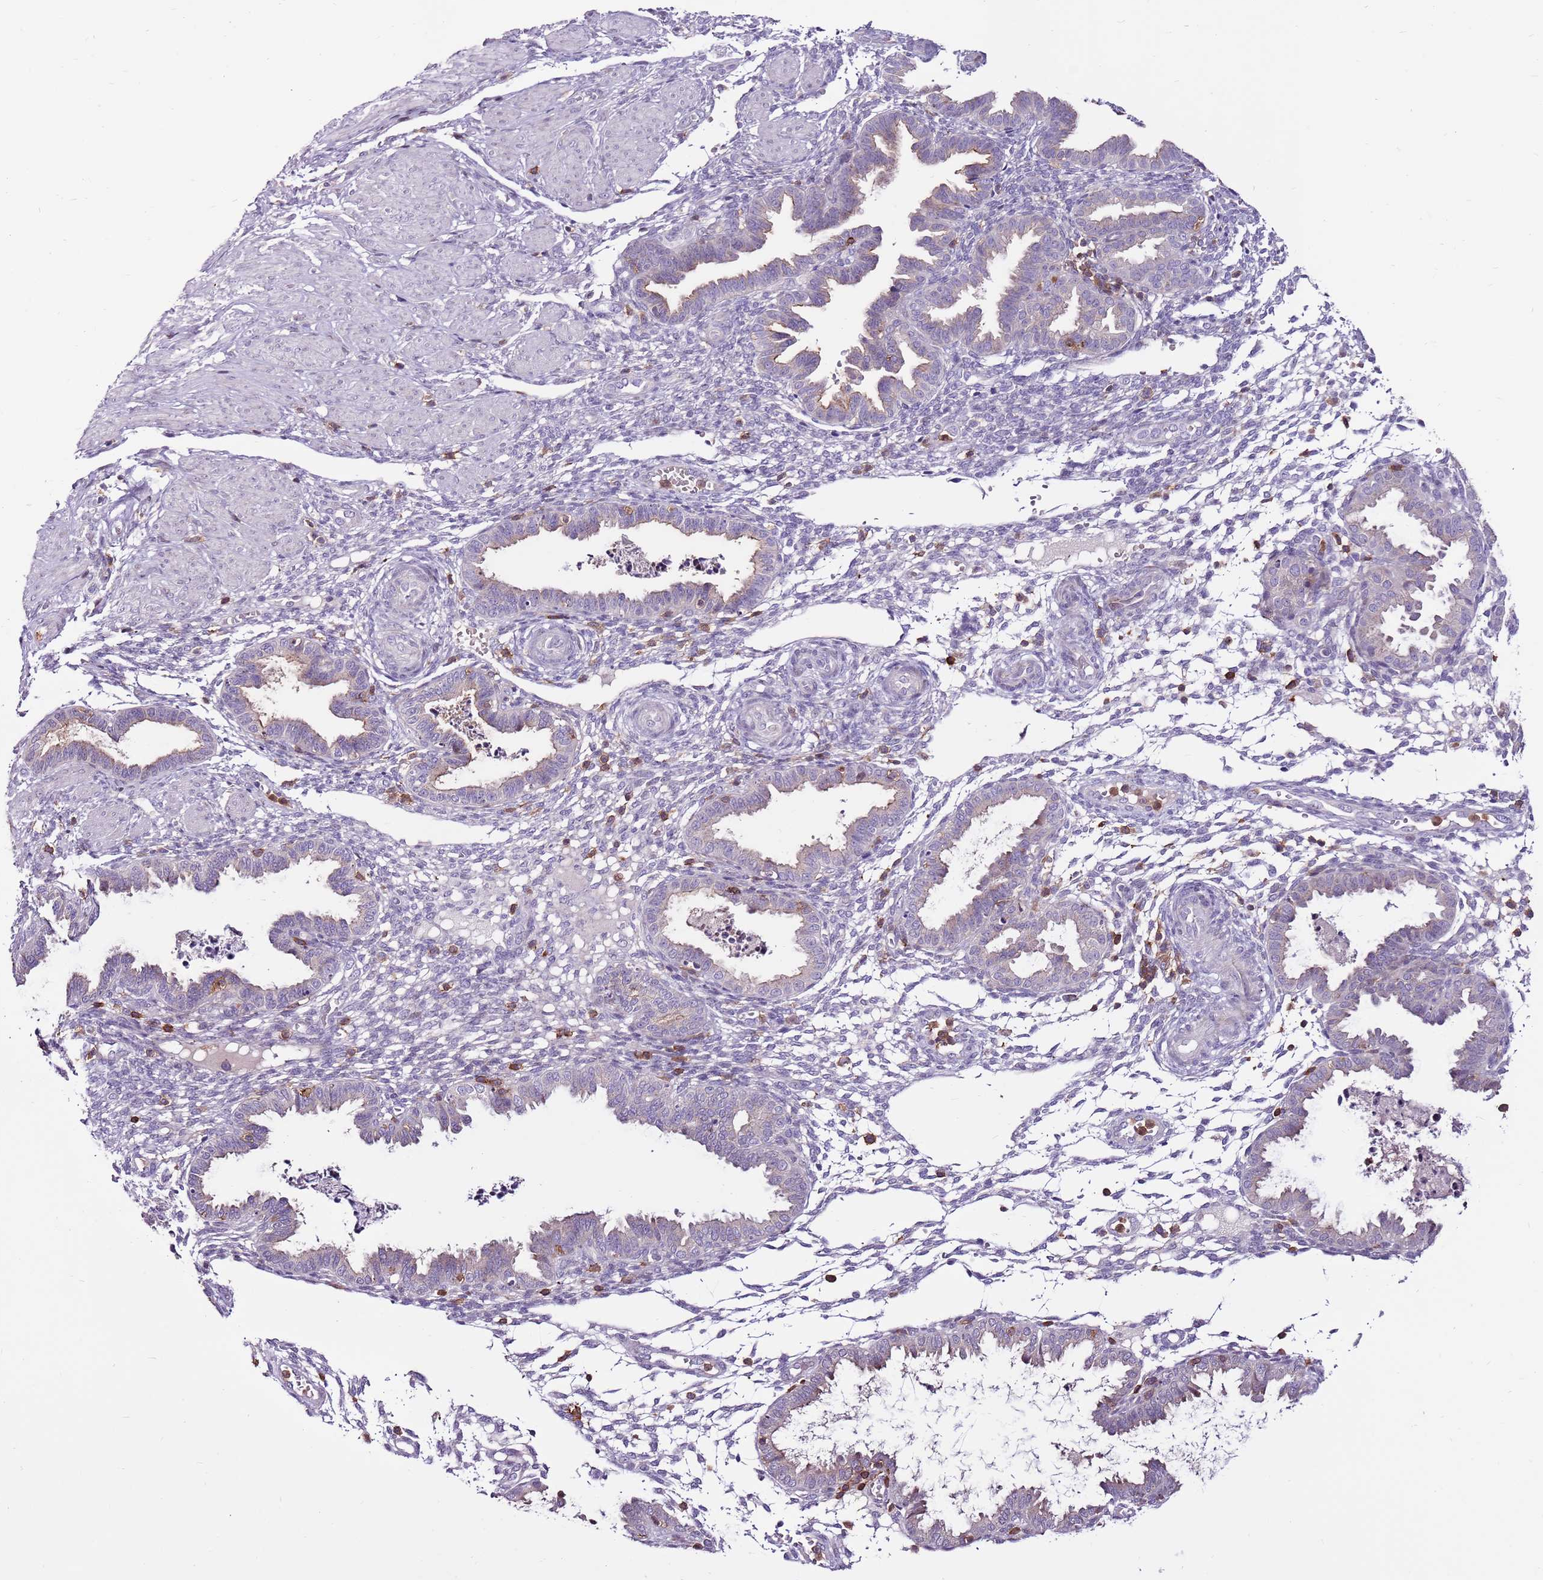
{"staining": {"intensity": "negative", "quantity": "none", "location": "none"}, "tissue": "endometrium", "cell_type": "Cells in endometrial stroma", "image_type": "normal", "snomed": [{"axis": "morphology", "description": "Normal tissue, NOS"}, {"axis": "topography", "description": "Endometrium"}], "caption": "An immunohistochemistry image of normal endometrium is shown. There is no staining in cells in endometrial stroma of endometrium.", "gene": "ZSWIM1", "patient": {"sex": "female", "age": 33}}